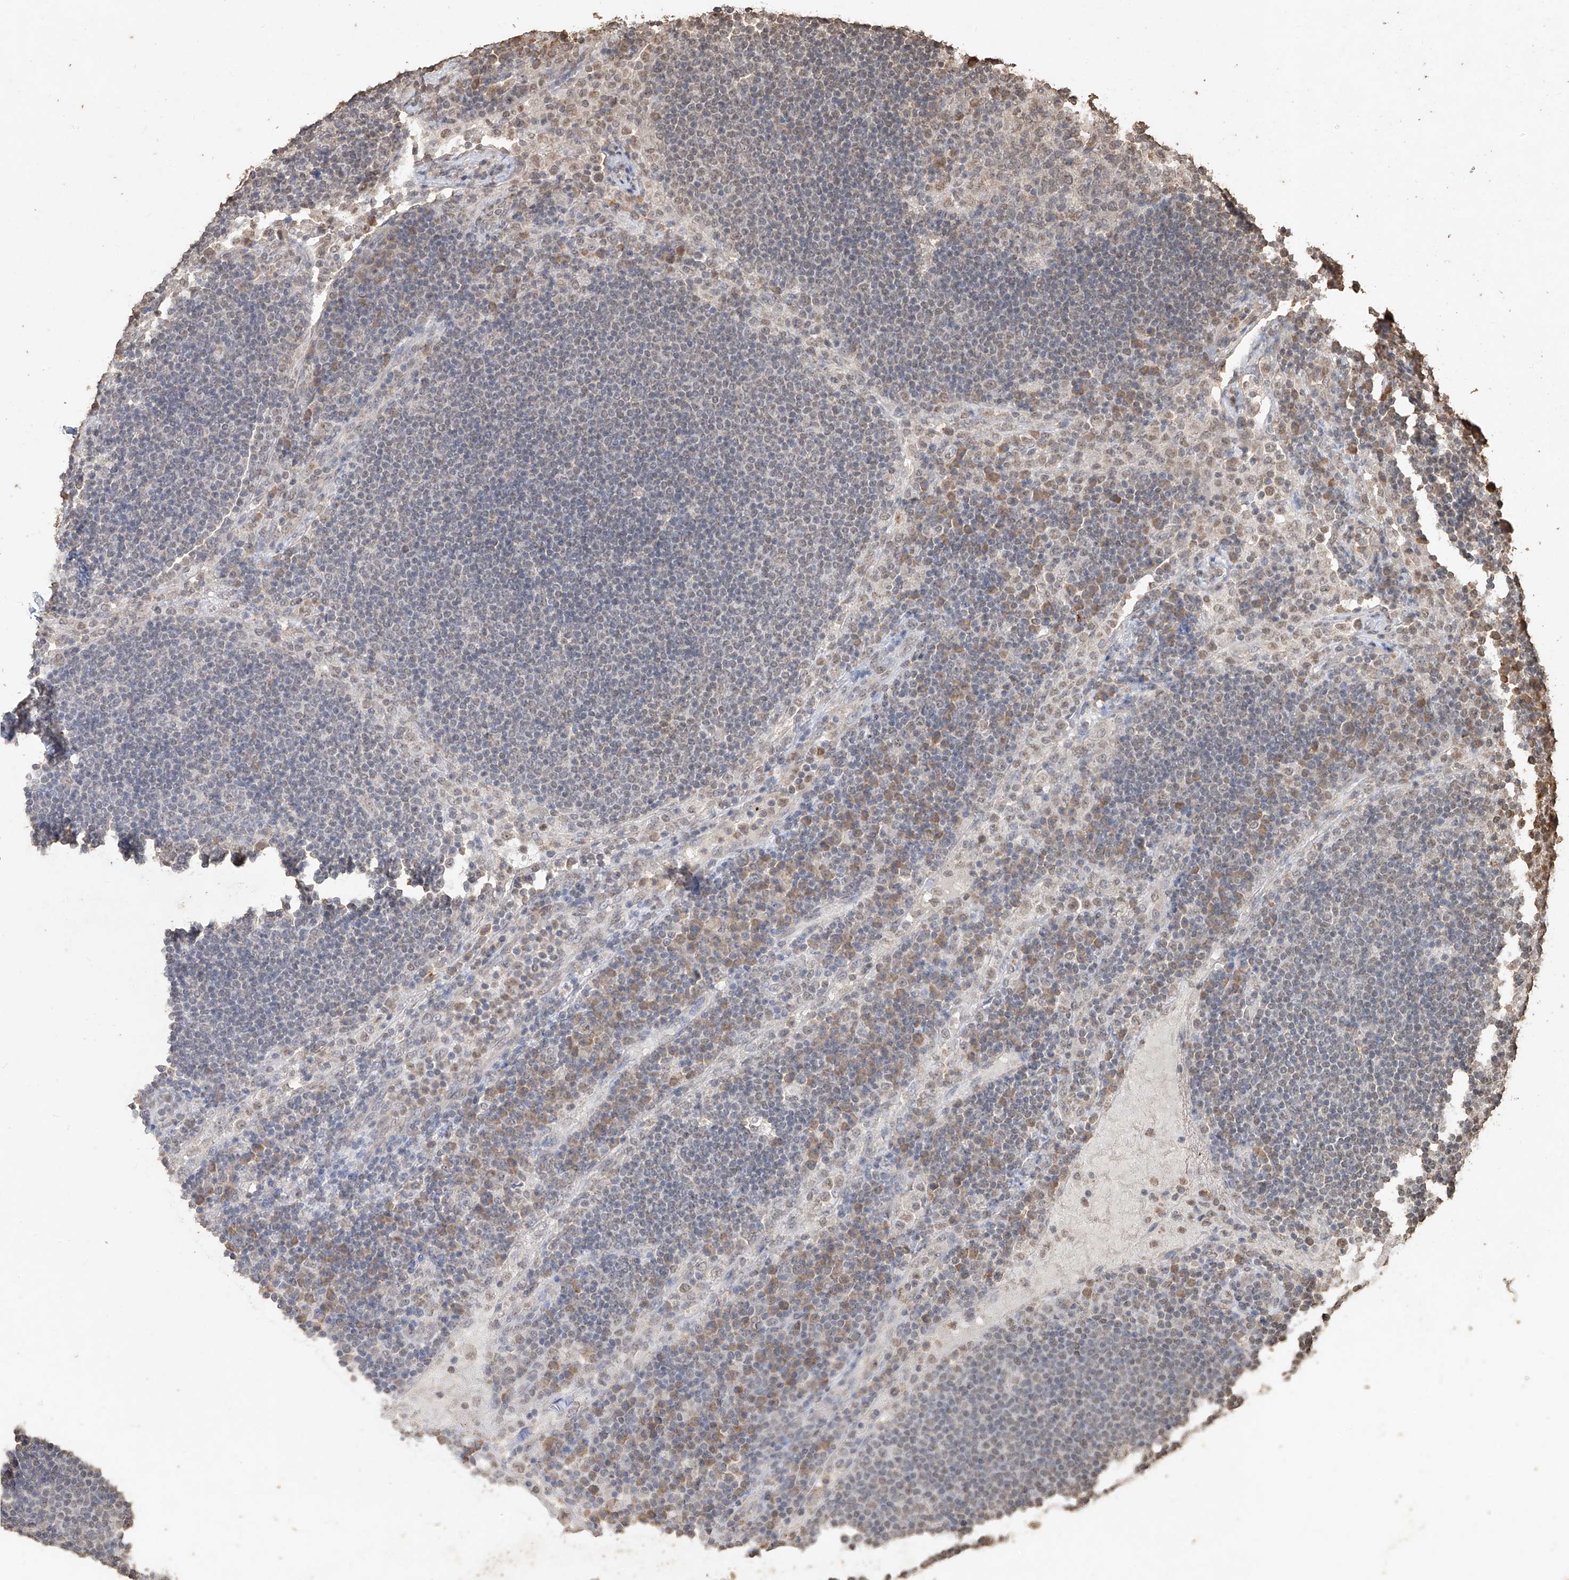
{"staining": {"intensity": "negative", "quantity": "none", "location": "none"}, "tissue": "lymph node", "cell_type": "Germinal center cells", "image_type": "normal", "snomed": [{"axis": "morphology", "description": "Normal tissue, NOS"}, {"axis": "topography", "description": "Lymph node"}], "caption": "Immunohistochemistry (IHC) of normal lymph node exhibits no staining in germinal center cells.", "gene": "ELOVL1", "patient": {"sex": "female", "age": 53}}